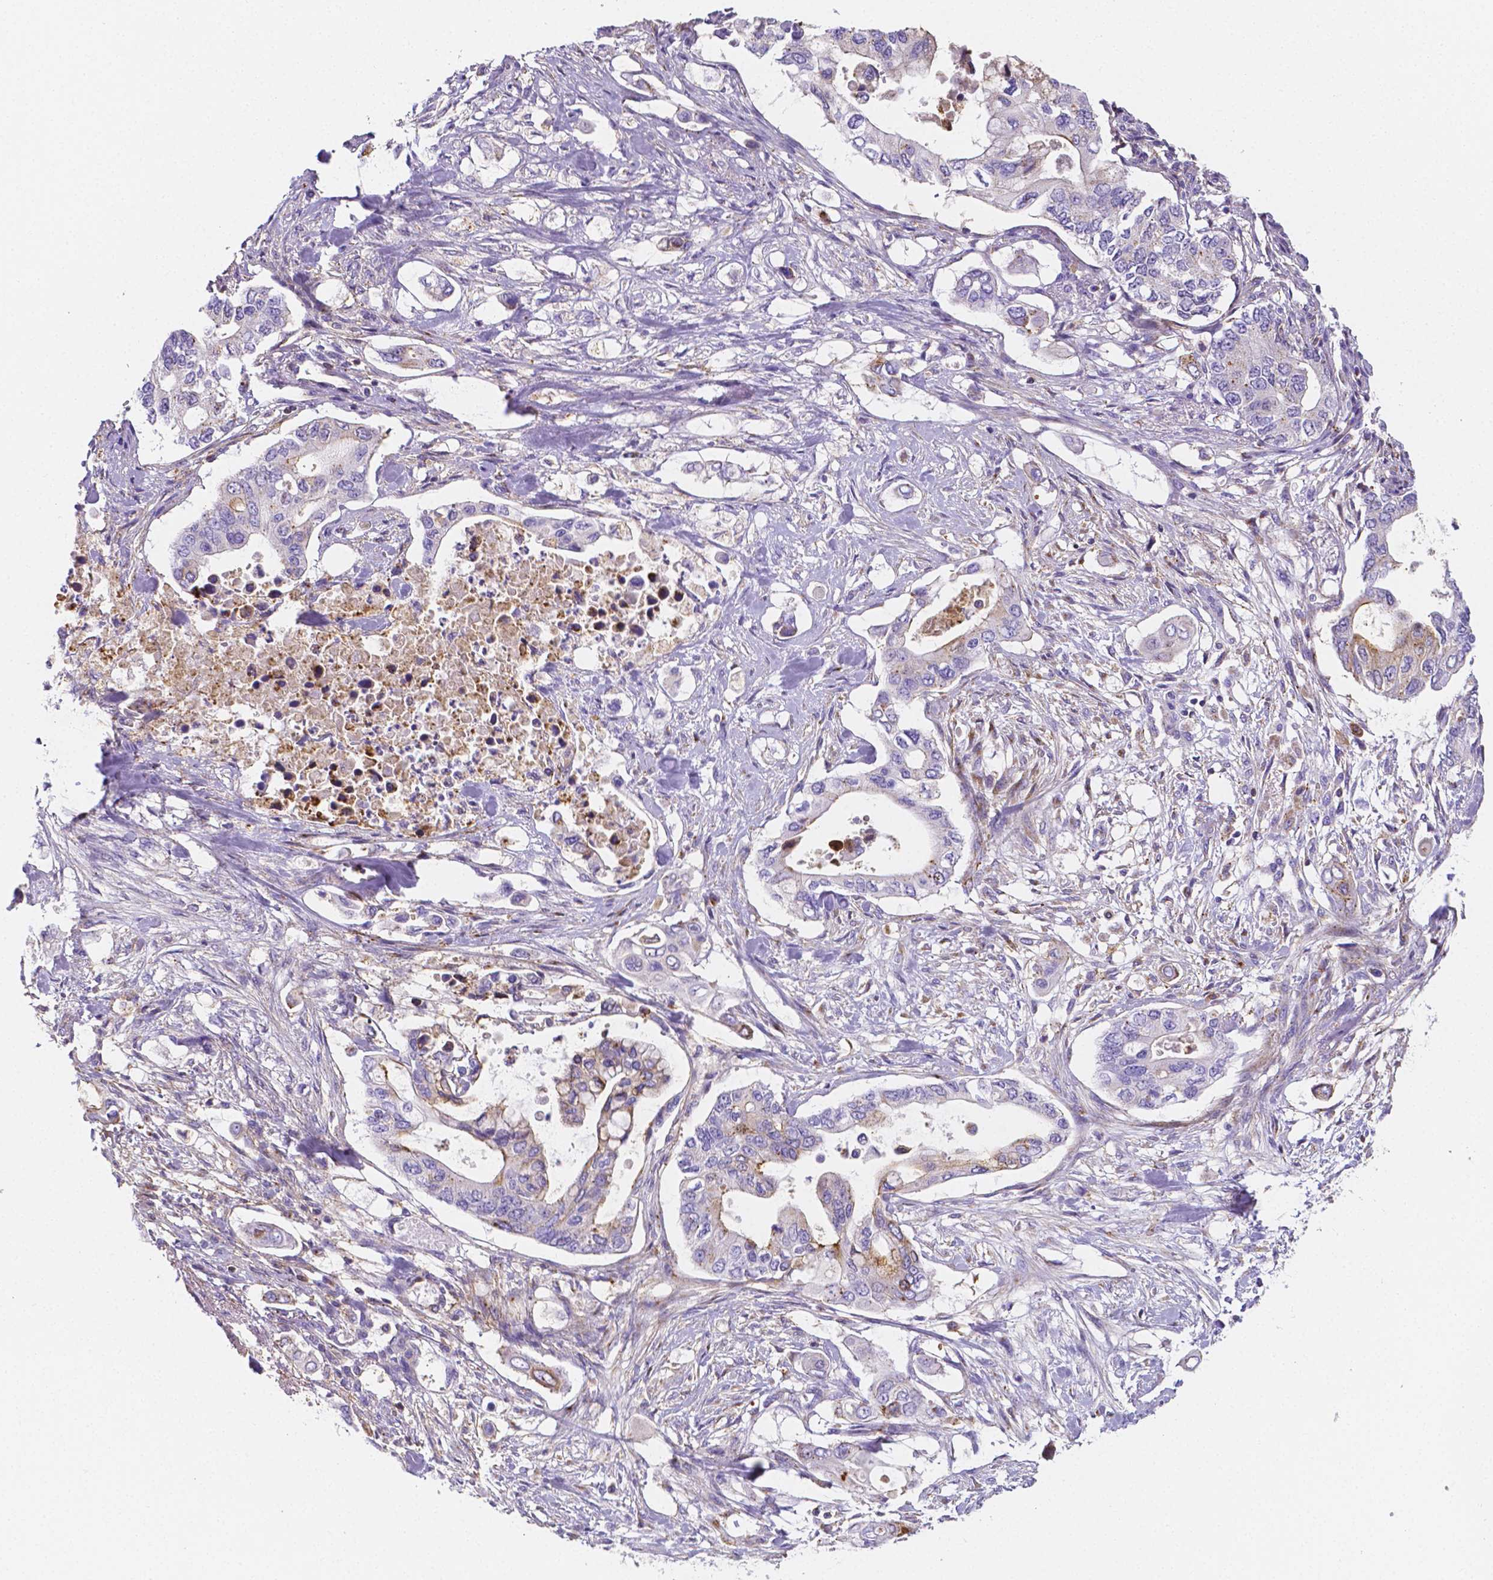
{"staining": {"intensity": "negative", "quantity": "none", "location": "none"}, "tissue": "pancreatic cancer", "cell_type": "Tumor cells", "image_type": "cancer", "snomed": [{"axis": "morphology", "description": "Adenocarcinoma, NOS"}, {"axis": "topography", "description": "Pancreas"}], "caption": "Immunohistochemistry of pancreatic cancer (adenocarcinoma) displays no expression in tumor cells.", "gene": "GABRD", "patient": {"sex": "female", "age": 63}}